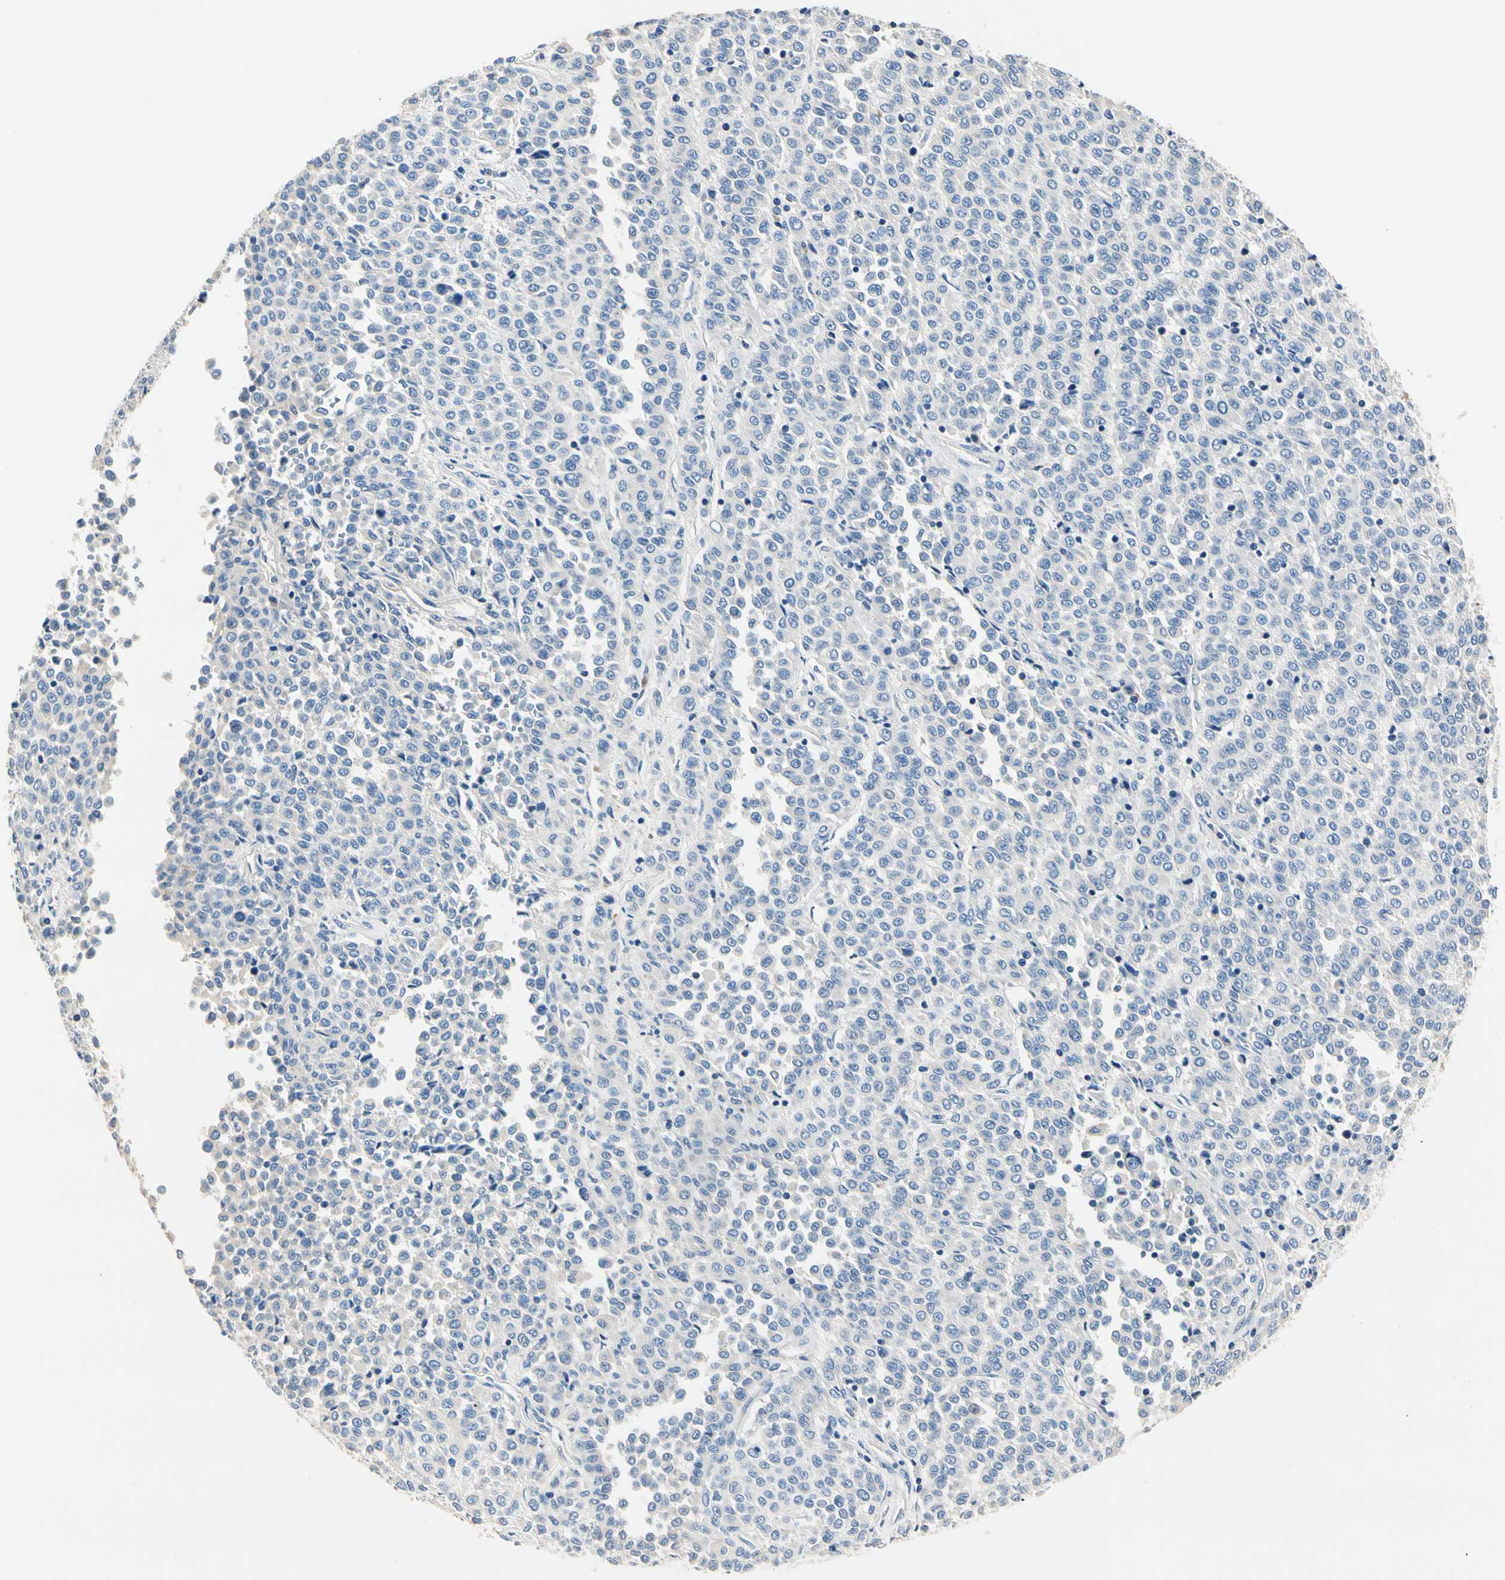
{"staining": {"intensity": "negative", "quantity": "none", "location": "none"}, "tissue": "melanoma", "cell_type": "Tumor cells", "image_type": "cancer", "snomed": [{"axis": "morphology", "description": "Malignant melanoma, Metastatic site"}, {"axis": "topography", "description": "Pancreas"}], "caption": "A photomicrograph of human malignant melanoma (metastatic site) is negative for staining in tumor cells.", "gene": "TGFBR3", "patient": {"sex": "female", "age": 30}}